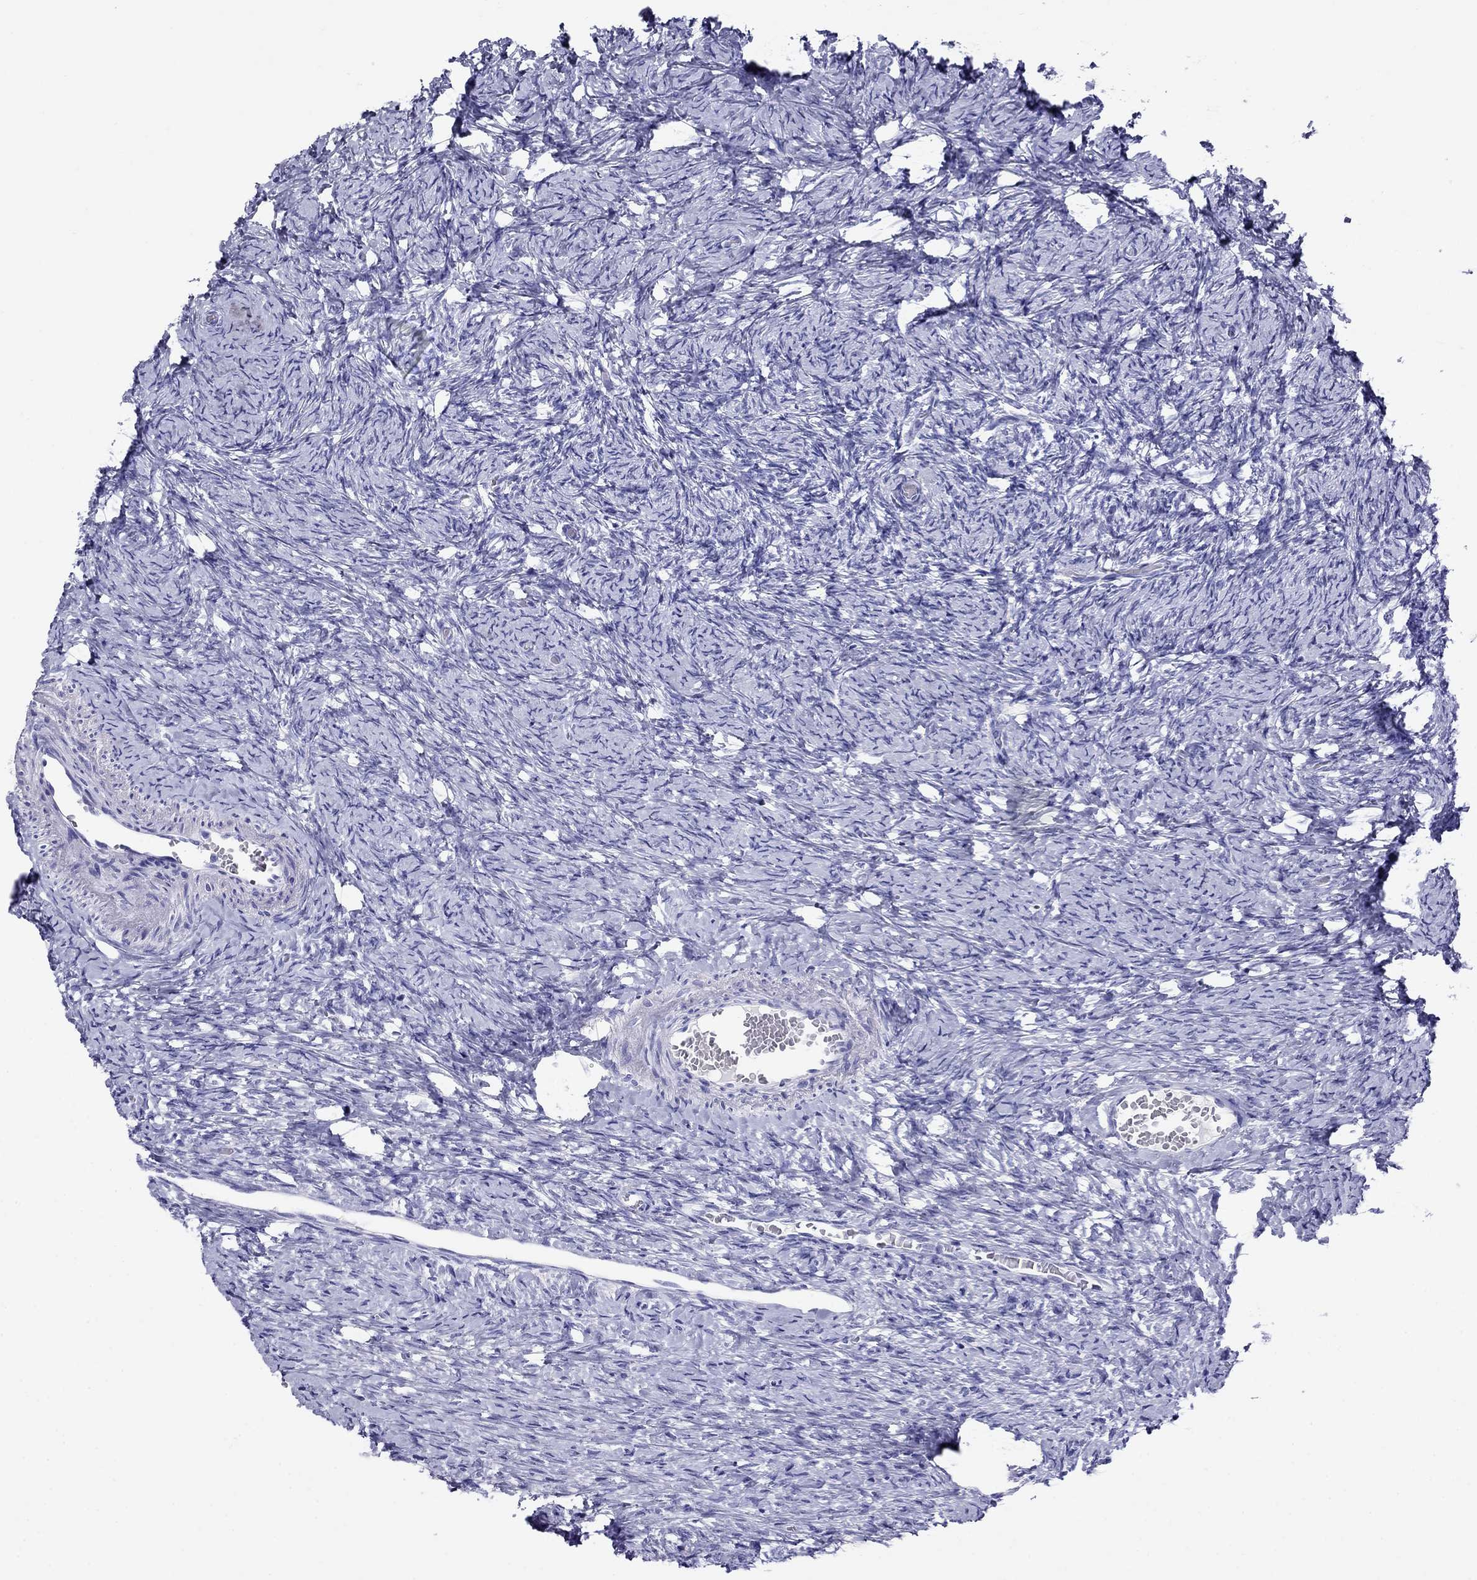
{"staining": {"intensity": "negative", "quantity": "none", "location": "none"}, "tissue": "ovary", "cell_type": "Follicle cells", "image_type": "normal", "snomed": [{"axis": "morphology", "description": "Normal tissue, NOS"}, {"axis": "topography", "description": "Ovary"}], "caption": "Immunohistochemistry (IHC) of unremarkable human ovary displays no expression in follicle cells.", "gene": "MC5R", "patient": {"sex": "female", "age": 39}}